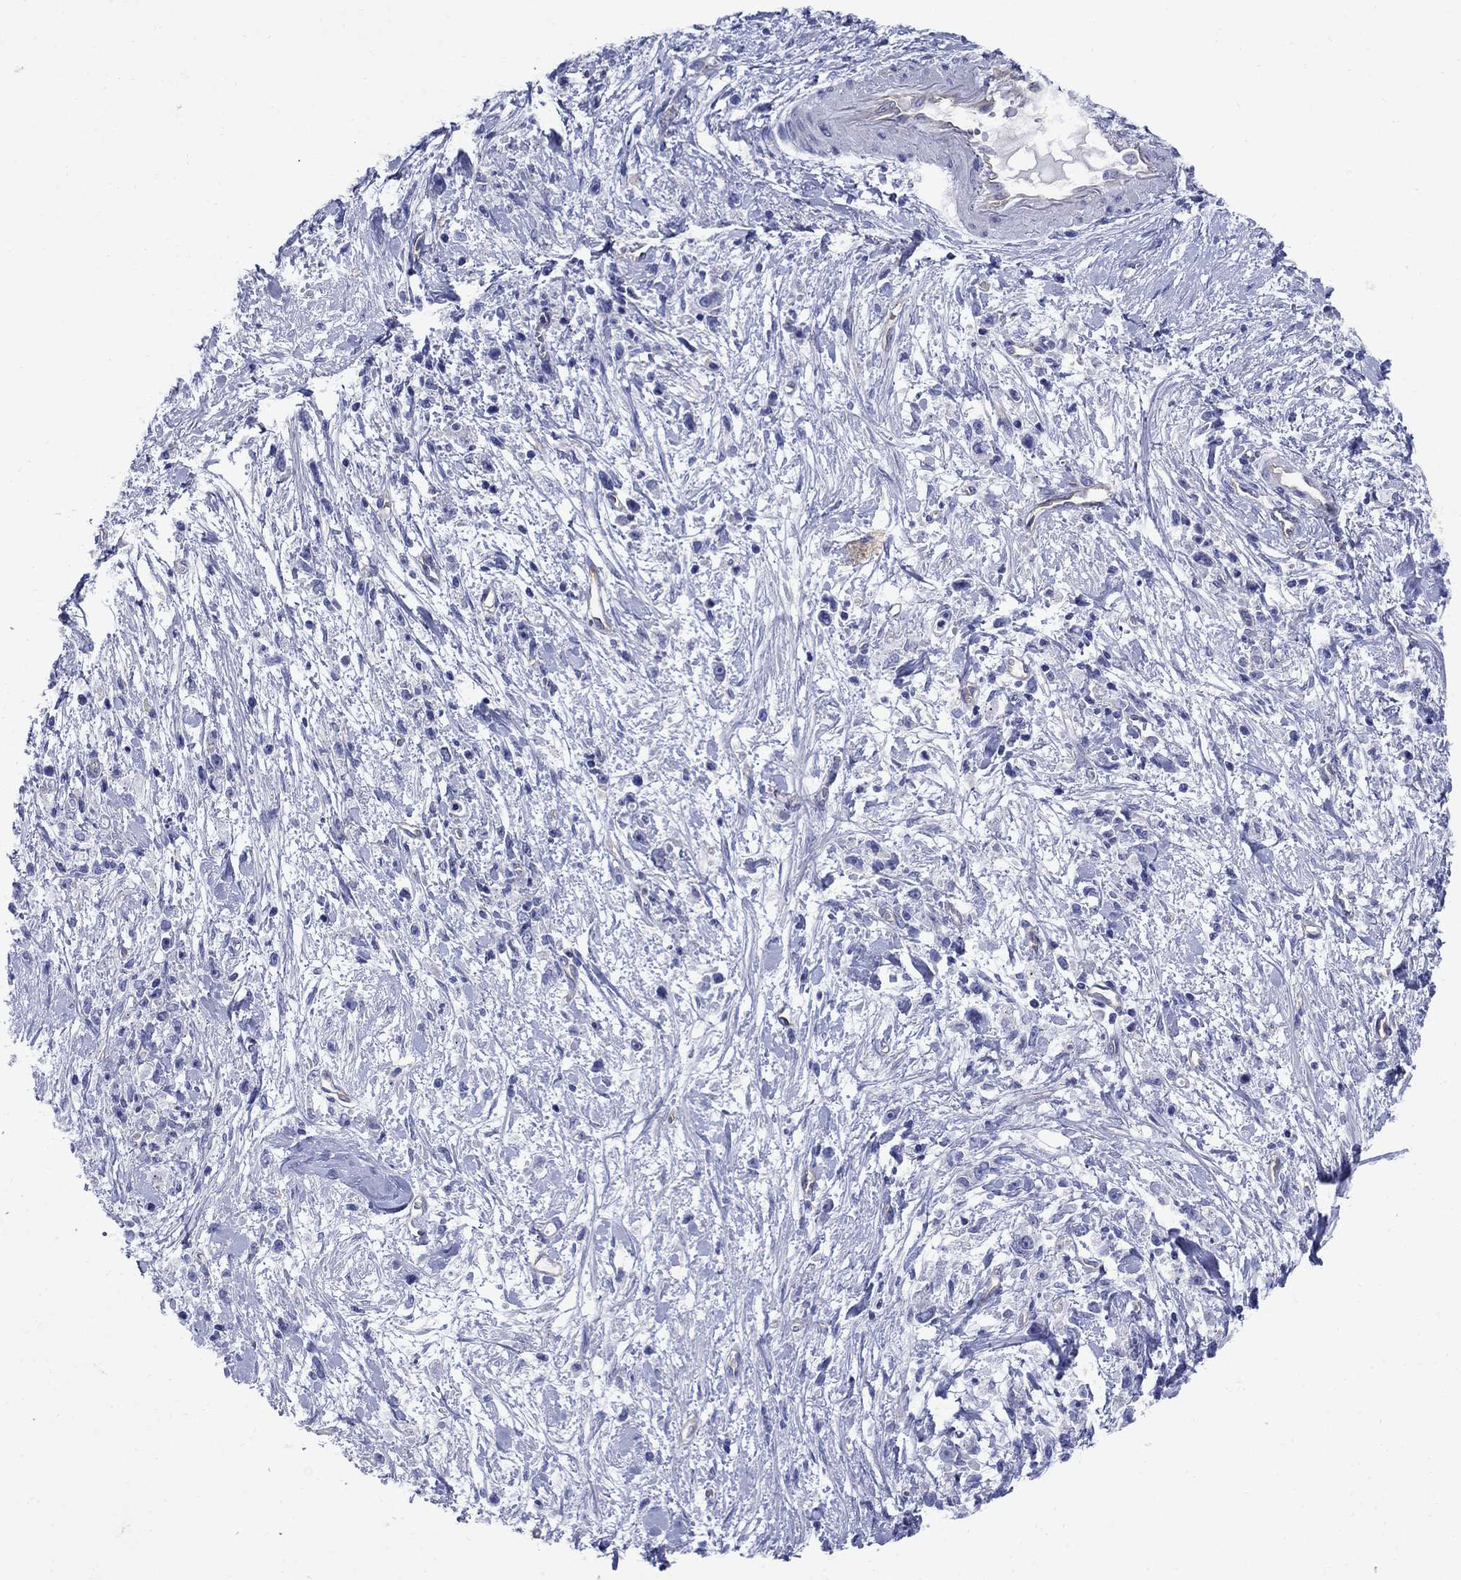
{"staining": {"intensity": "negative", "quantity": "none", "location": "none"}, "tissue": "stomach cancer", "cell_type": "Tumor cells", "image_type": "cancer", "snomed": [{"axis": "morphology", "description": "Adenocarcinoma, NOS"}, {"axis": "topography", "description": "Stomach"}], "caption": "Protein analysis of stomach cancer demonstrates no significant staining in tumor cells. (Brightfield microscopy of DAB IHC at high magnification).", "gene": "SMCP", "patient": {"sex": "female", "age": 59}}